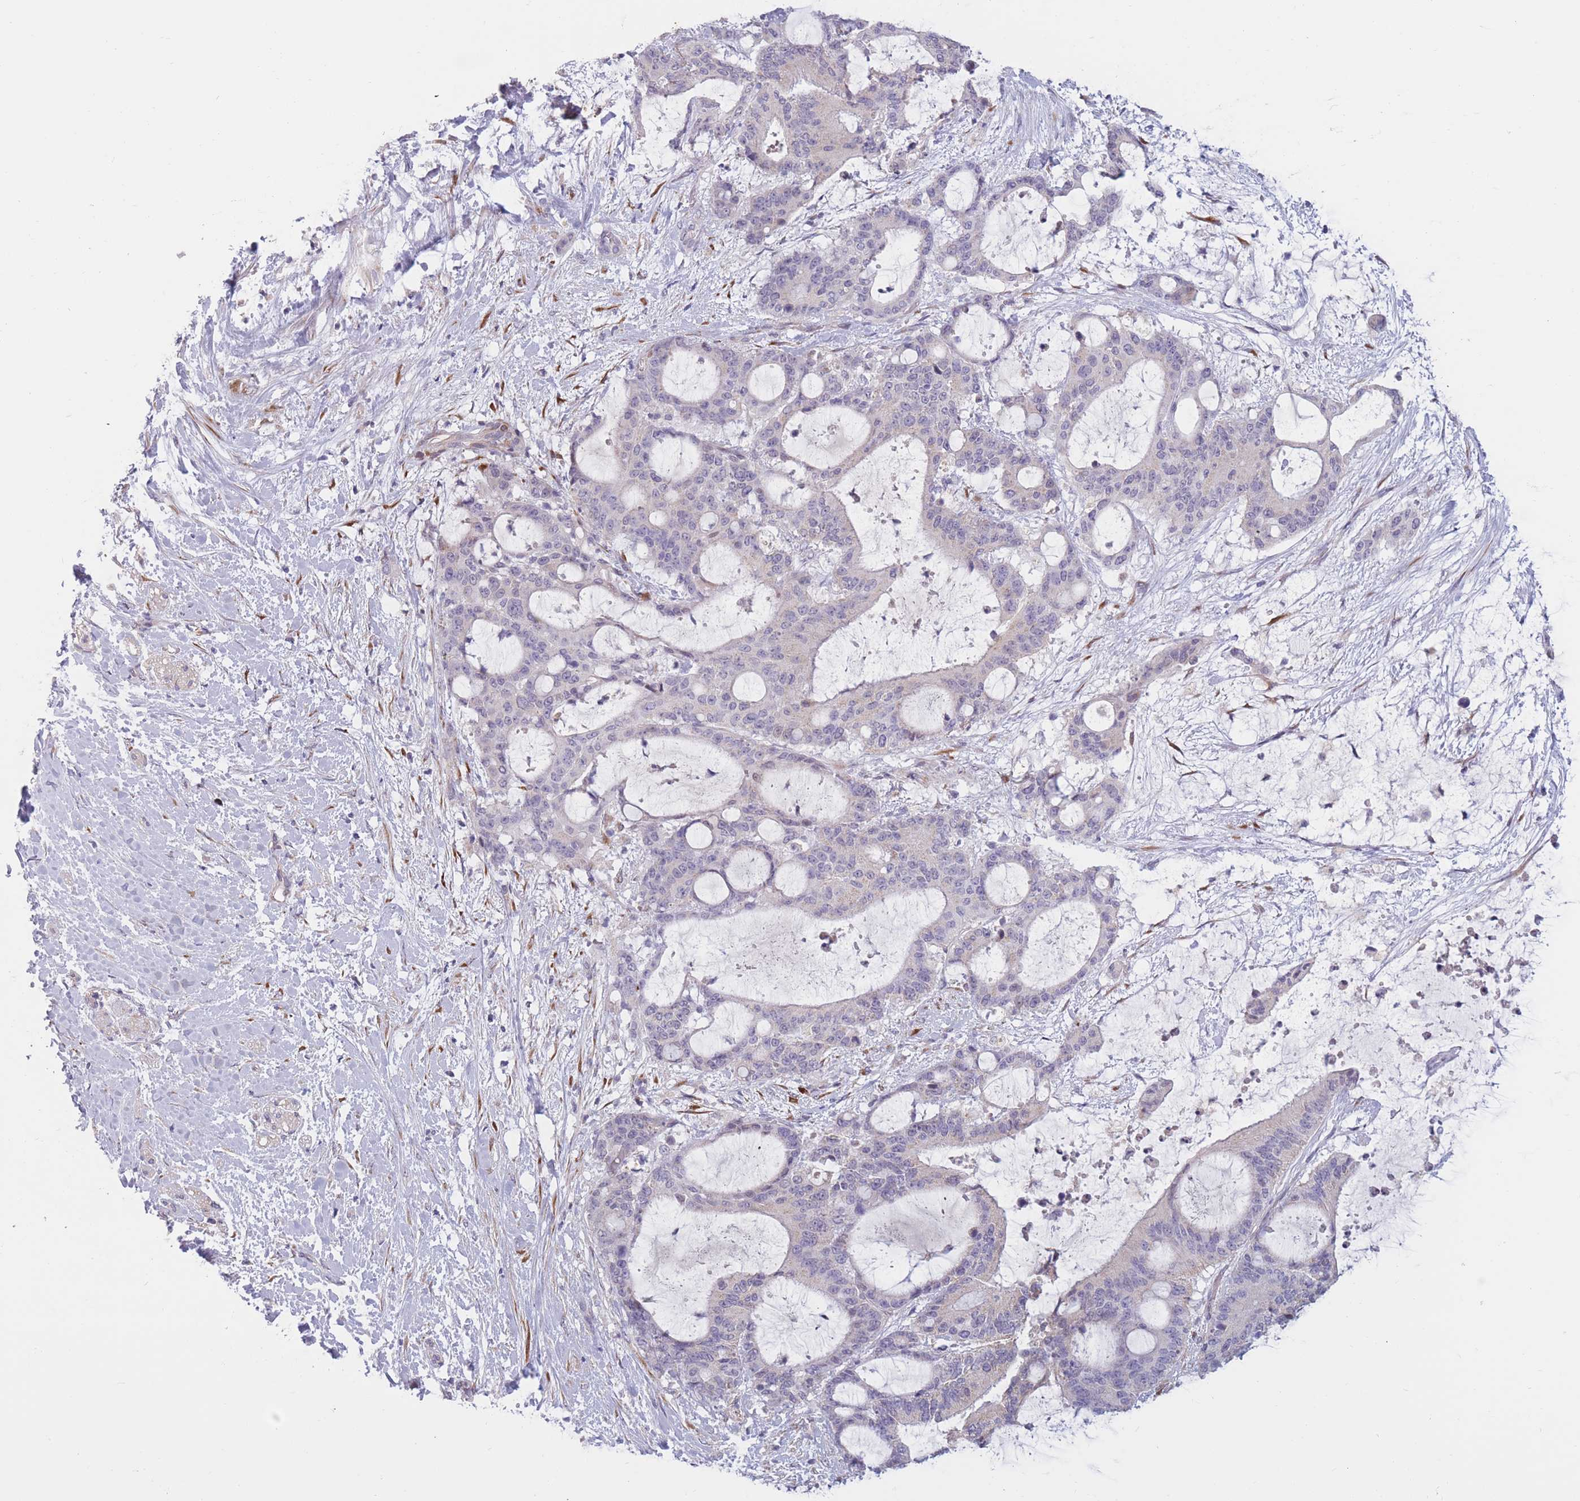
{"staining": {"intensity": "negative", "quantity": "none", "location": "none"}, "tissue": "liver cancer", "cell_type": "Tumor cells", "image_type": "cancer", "snomed": [{"axis": "morphology", "description": "Normal tissue, NOS"}, {"axis": "morphology", "description": "Cholangiocarcinoma"}, {"axis": "topography", "description": "Liver"}, {"axis": "topography", "description": "Peripheral nerve tissue"}], "caption": "DAB (3,3'-diaminobenzidine) immunohistochemical staining of cholangiocarcinoma (liver) exhibits no significant positivity in tumor cells. (Stains: DAB immunohistochemistry with hematoxylin counter stain, Microscopy: brightfield microscopy at high magnification).", "gene": "CCNQ", "patient": {"sex": "female", "age": 73}}